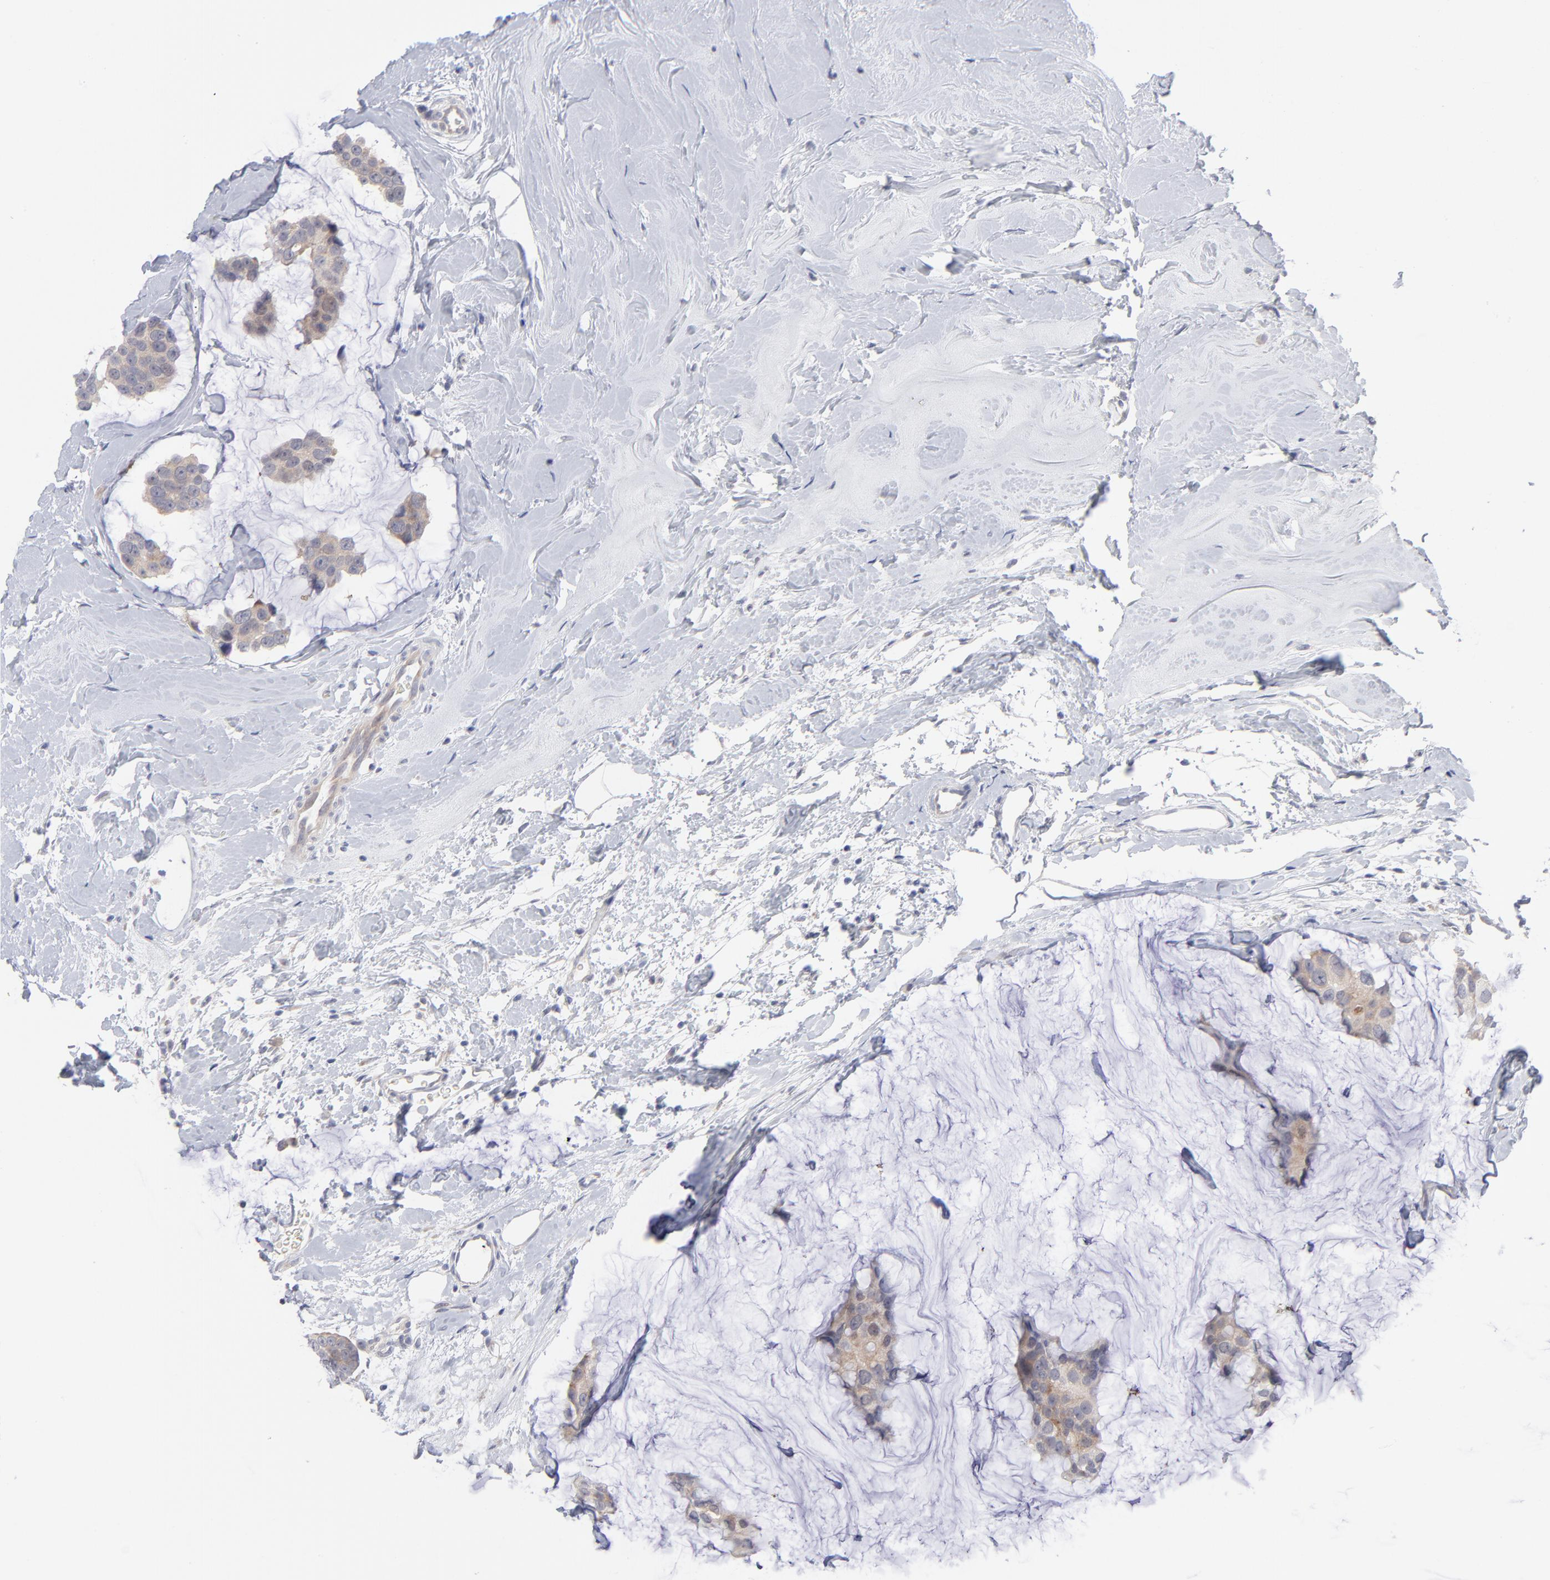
{"staining": {"intensity": "weak", "quantity": "25%-75%", "location": "cytoplasmic/membranous"}, "tissue": "breast cancer", "cell_type": "Tumor cells", "image_type": "cancer", "snomed": [{"axis": "morphology", "description": "Normal tissue, NOS"}, {"axis": "morphology", "description": "Duct carcinoma"}, {"axis": "topography", "description": "Breast"}], "caption": "Immunohistochemical staining of human breast cancer shows low levels of weak cytoplasmic/membranous staining in about 25%-75% of tumor cells. The staining was performed using DAB, with brown indicating positive protein expression. Nuclei are stained blue with hematoxylin.", "gene": "RPS24", "patient": {"sex": "female", "age": 50}}